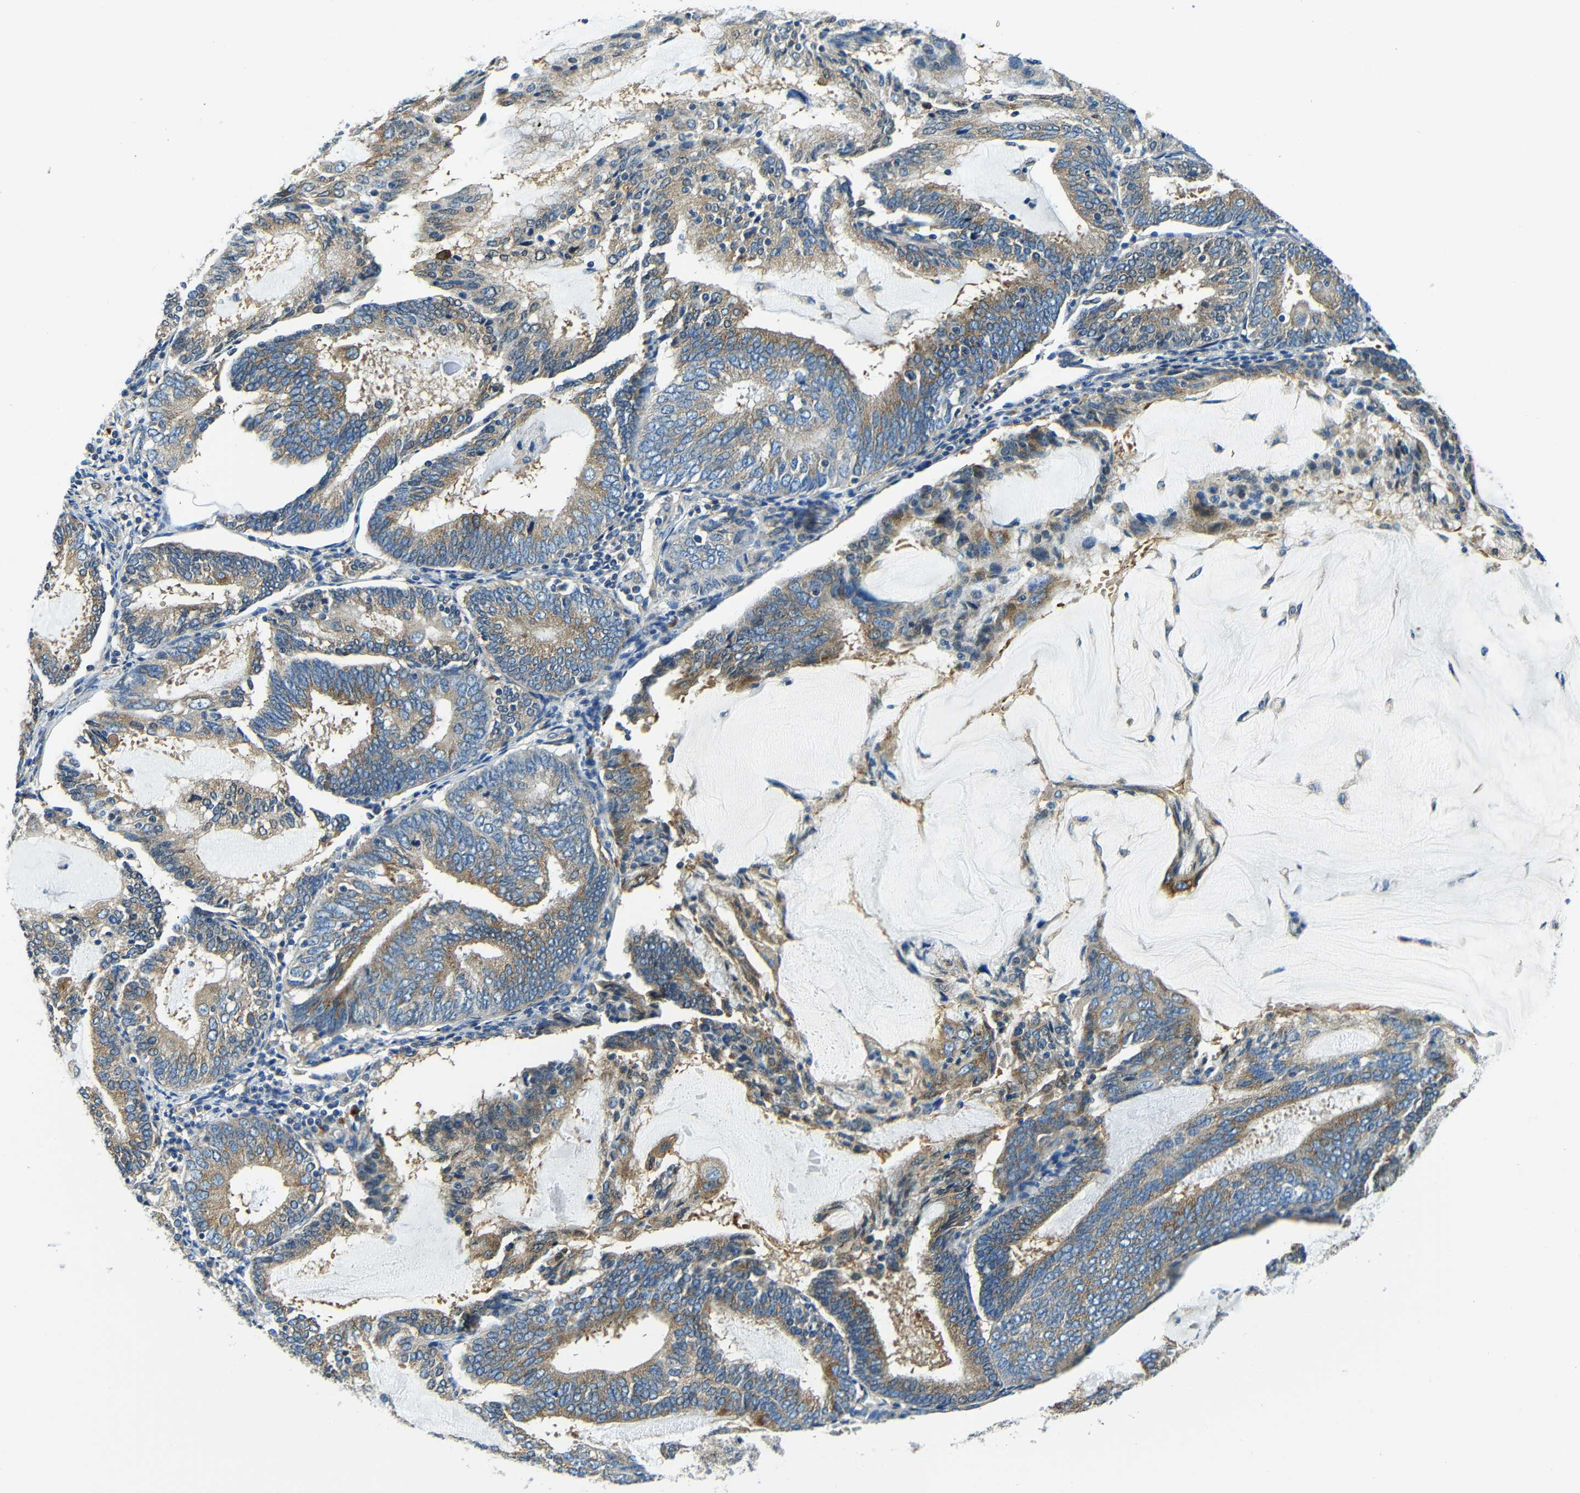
{"staining": {"intensity": "moderate", "quantity": ">75%", "location": "cytoplasmic/membranous"}, "tissue": "endometrial cancer", "cell_type": "Tumor cells", "image_type": "cancer", "snomed": [{"axis": "morphology", "description": "Adenocarcinoma, NOS"}, {"axis": "topography", "description": "Endometrium"}], "caption": "This image demonstrates endometrial cancer (adenocarcinoma) stained with immunohistochemistry (IHC) to label a protein in brown. The cytoplasmic/membranous of tumor cells show moderate positivity for the protein. Nuclei are counter-stained blue.", "gene": "USO1", "patient": {"sex": "female", "age": 81}}